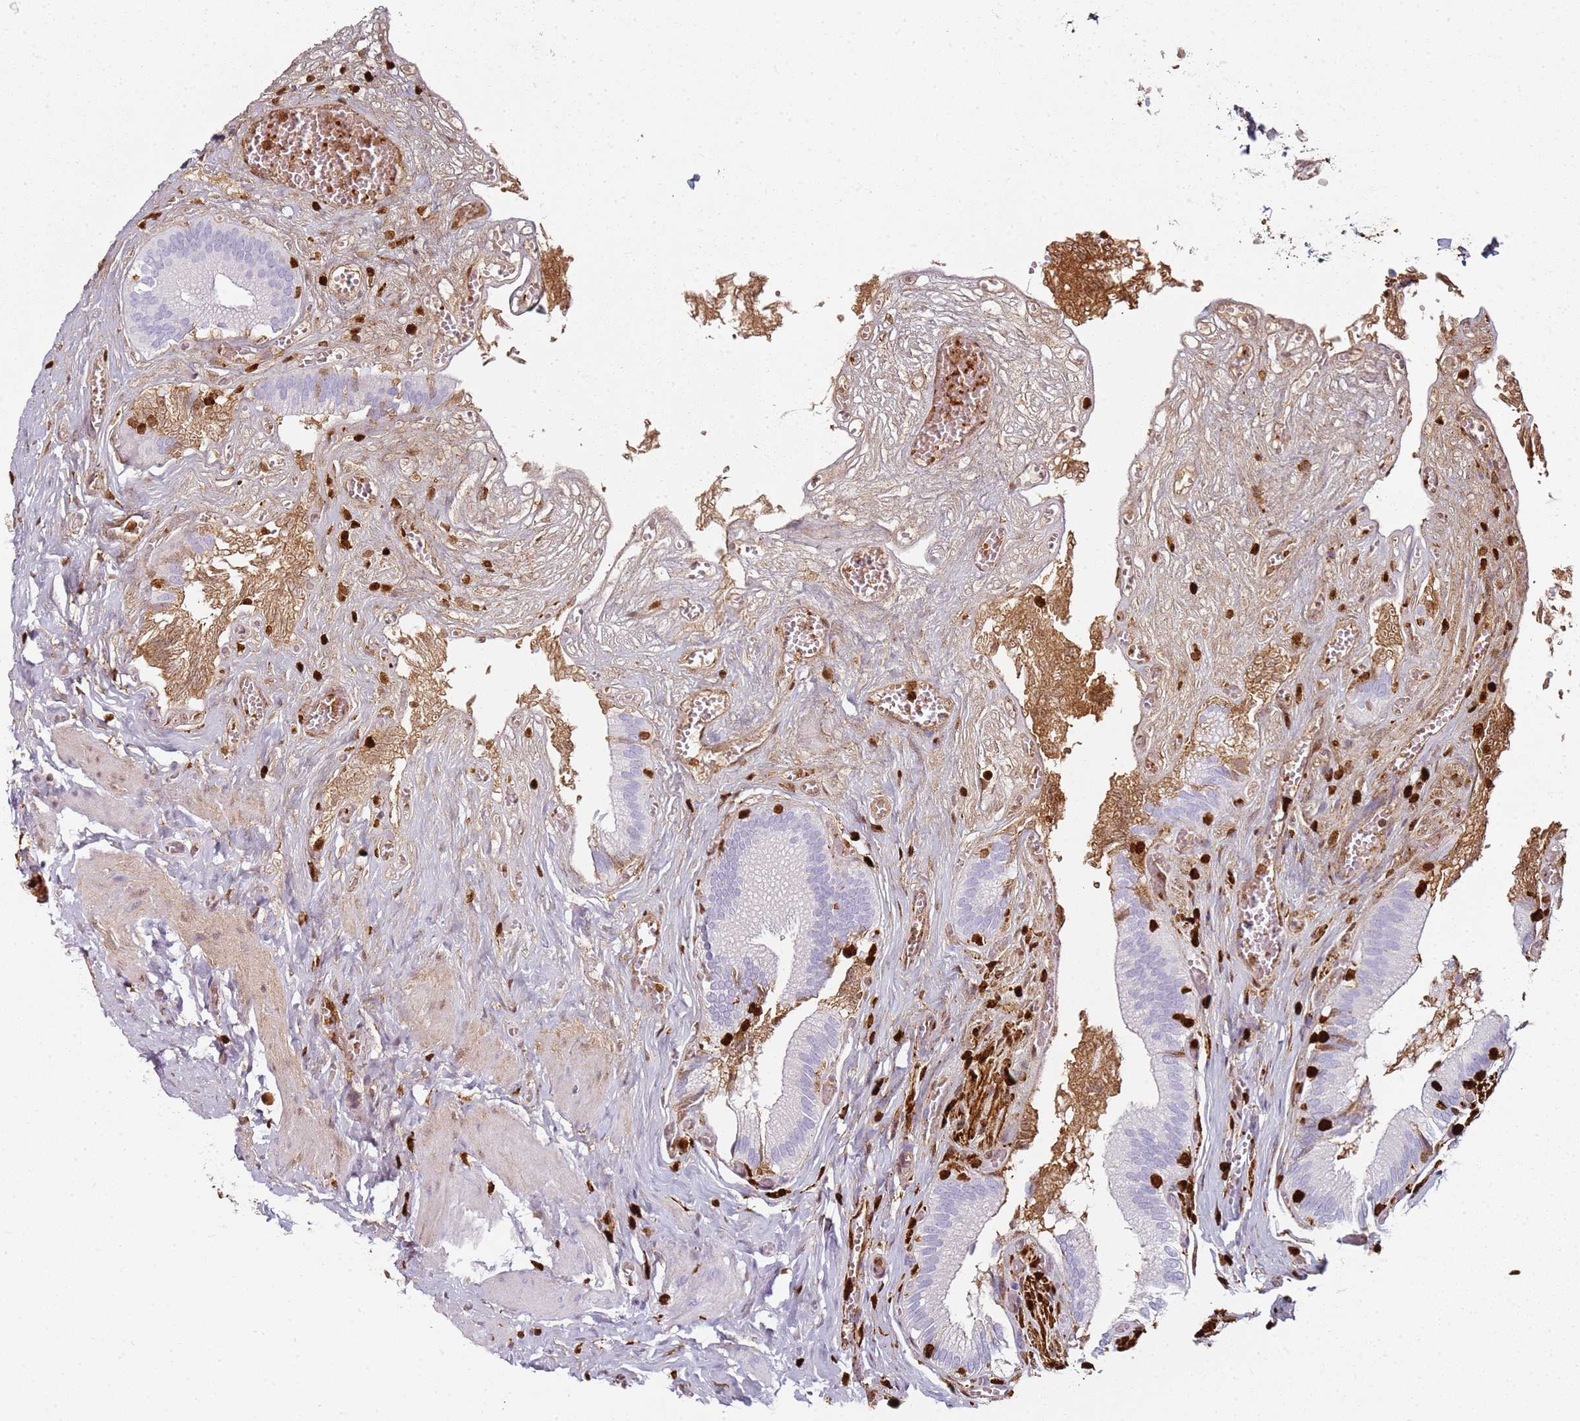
{"staining": {"intensity": "negative", "quantity": "none", "location": "none"}, "tissue": "gallbladder", "cell_type": "Glandular cells", "image_type": "normal", "snomed": [{"axis": "morphology", "description": "Normal tissue, NOS"}, {"axis": "topography", "description": "Gallbladder"}, {"axis": "topography", "description": "Peripheral nerve tissue"}], "caption": "Image shows no protein expression in glandular cells of normal gallbladder. (Brightfield microscopy of DAB IHC at high magnification).", "gene": "S100A4", "patient": {"sex": "male", "age": 17}}